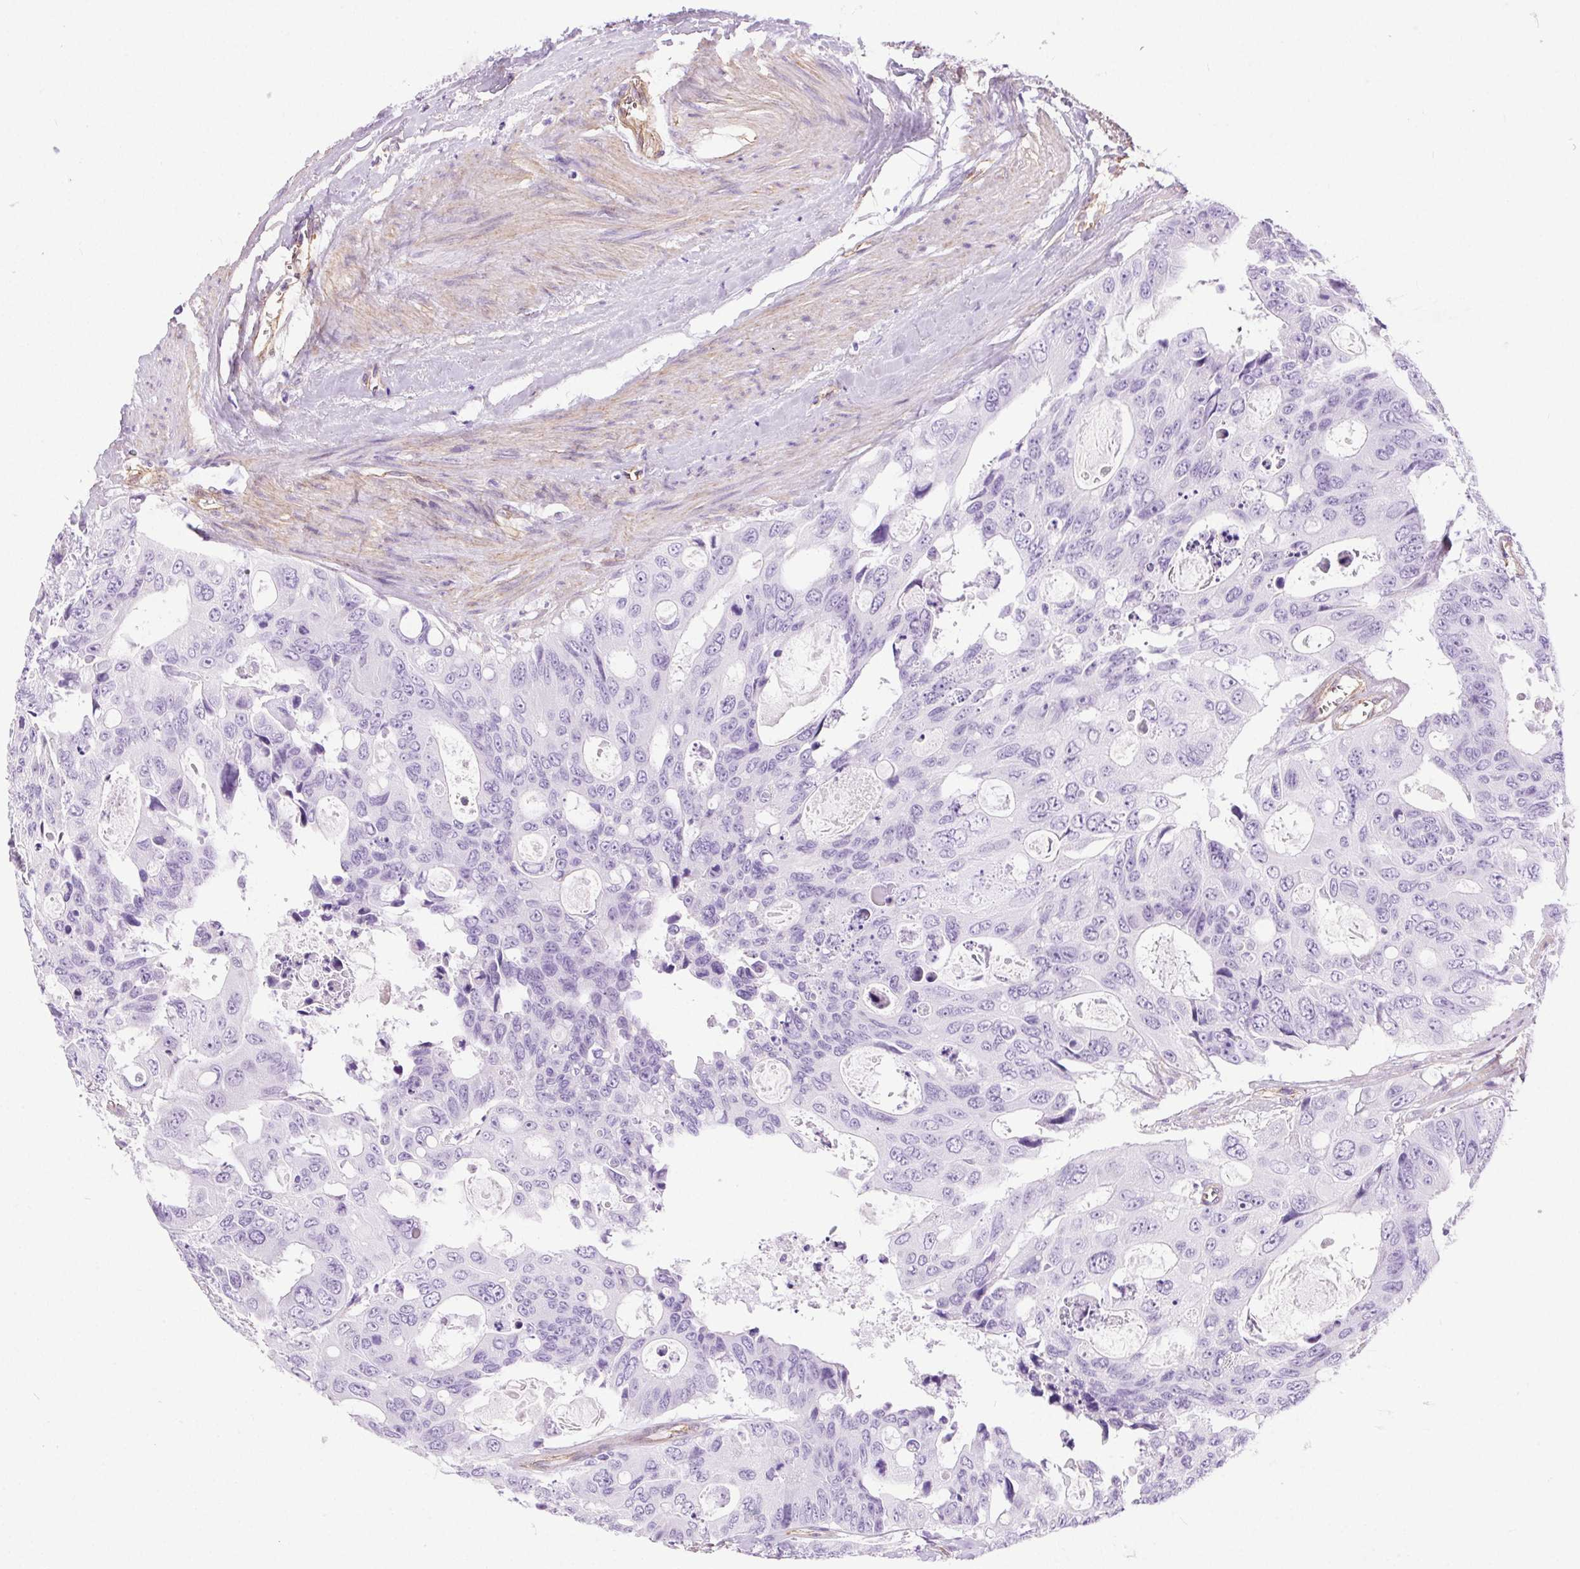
{"staining": {"intensity": "negative", "quantity": "none", "location": "none"}, "tissue": "colorectal cancer", "cell_type": "Tumor cells", "image_type": "cancer", "snomed": [{"axis": "morphology", "description": "Adenocarcinoma, NOS"}, {"axis": "topography", "description": "Rectum"}], "caption": "Colorectal cancer (adenocarcinoma) stained for a protein using immunohistochemistry (IHC) demonstrates no positivity tumor cells.", "gene": "SHCBP1L", "patient": {"sex": "male", "age": 76}}